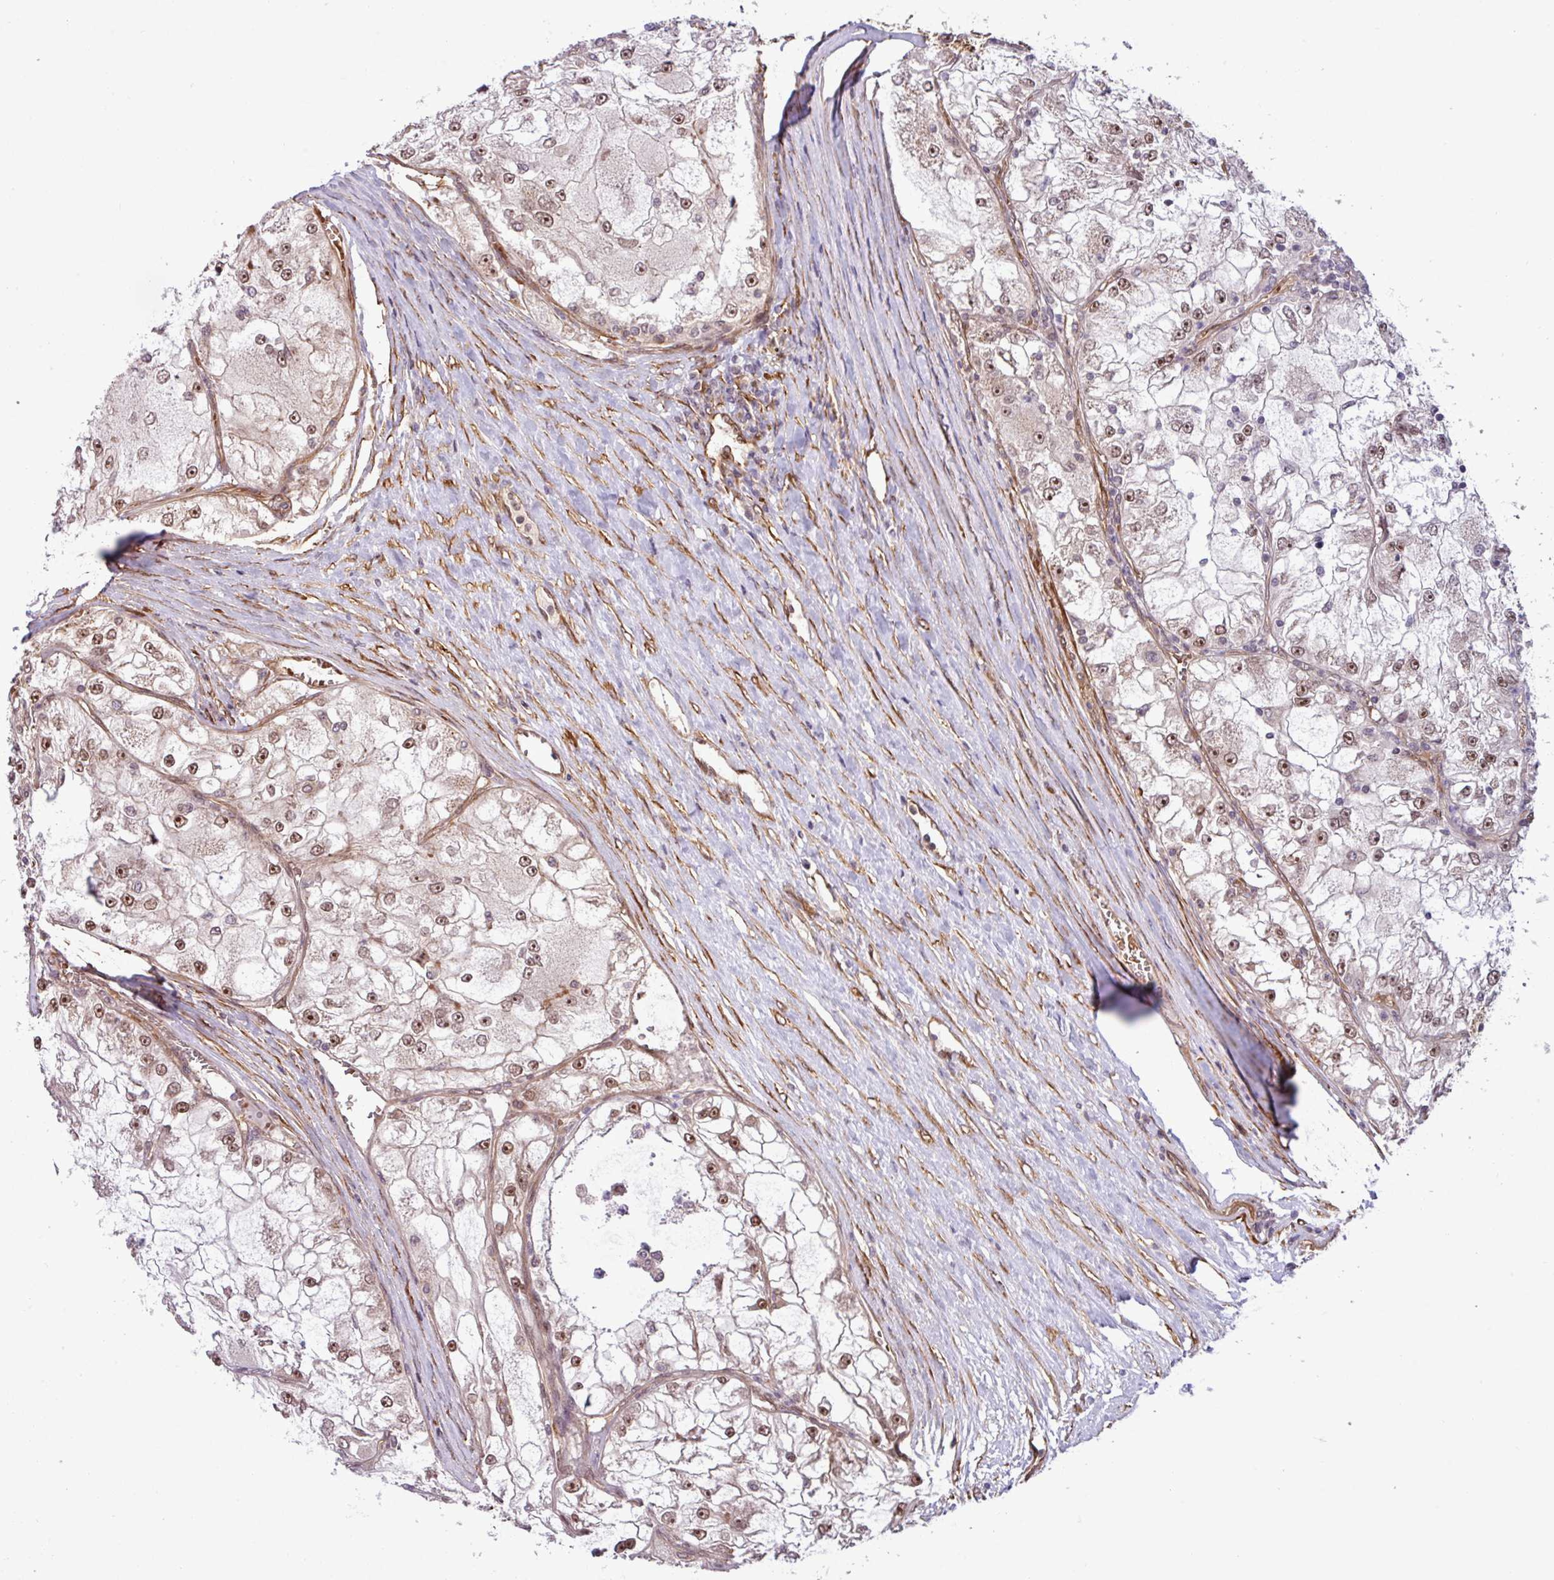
{"staining": {"intensity": "moderate", "quantity": ">75%", "location": "nuclear"}, "tissue": "renal cancer", "cell_type": "Tumor cells", "image_type": "cancer", "snomed": [{"axis": "morphology", "description": "Adenocarcinoma, NOS"}, {"axis": "topography", "description": "Kidney"}], "caption": "The image exhibits staining of renal adenocarcinoma, revealing moderate nuclear protein staining (brown color) within tumor cells.", "gene": "C7orf50", "patient": {"sex": "female", "age": 72}}